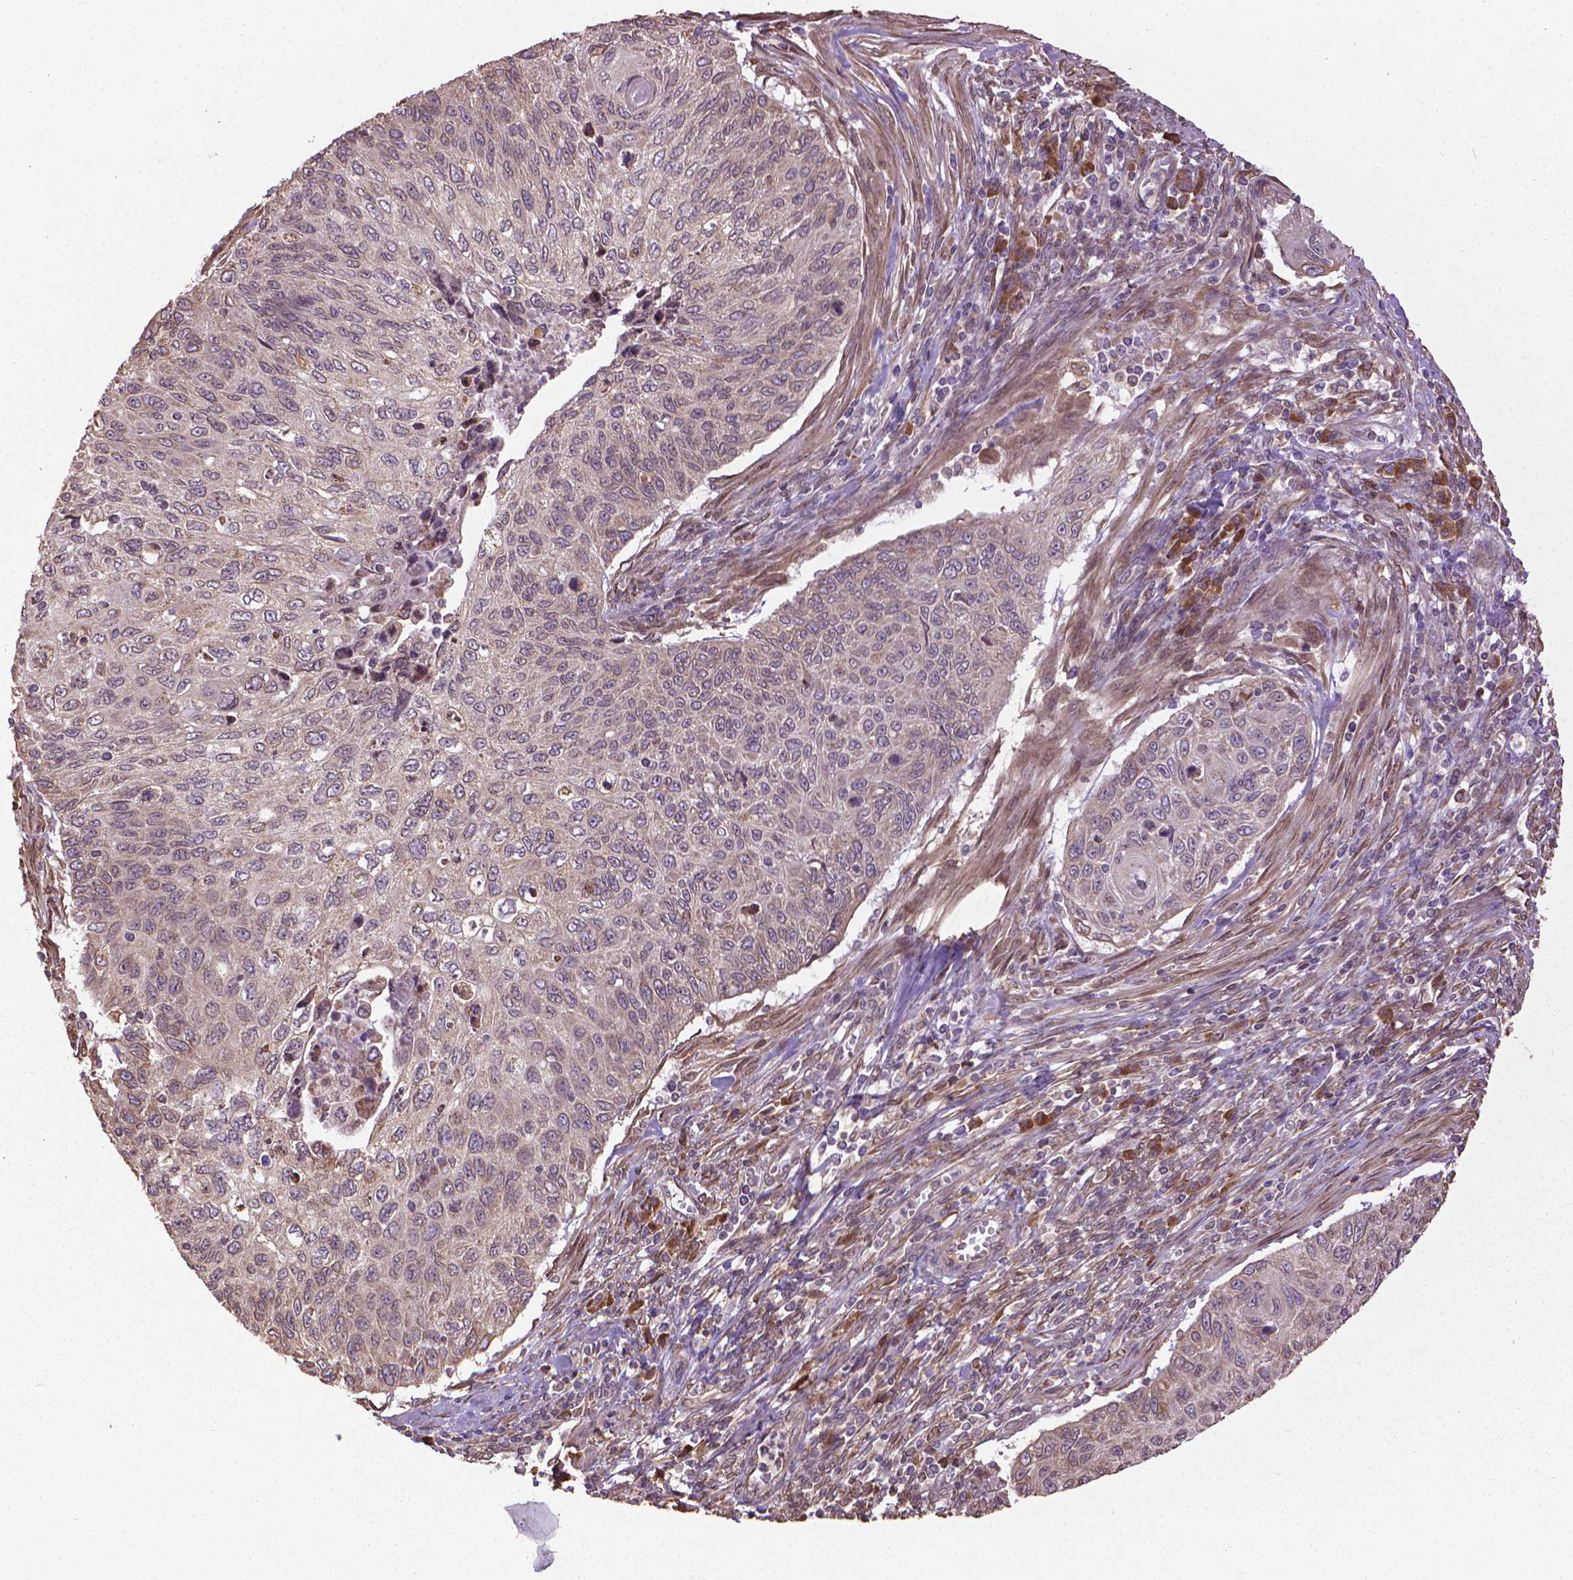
{"staining": {"intensity": "negative", "quantity": "none", "location": "none"}, "tissue": "cervical cancer", "cell_type": "Tumor cells", "image_type": "cancer", "snomed": [{"axis": "morphology", "description": "Squamous cell carcinoma, NOS"}, {"axis": "topography", "description": "Cervix"}], "caption": "Tumor cells are negative for brown protein staining in cervical cancer (squamous cell carcinoma).", "gene": "GAS1", "patient": {"sex": "female", "age": 70}}